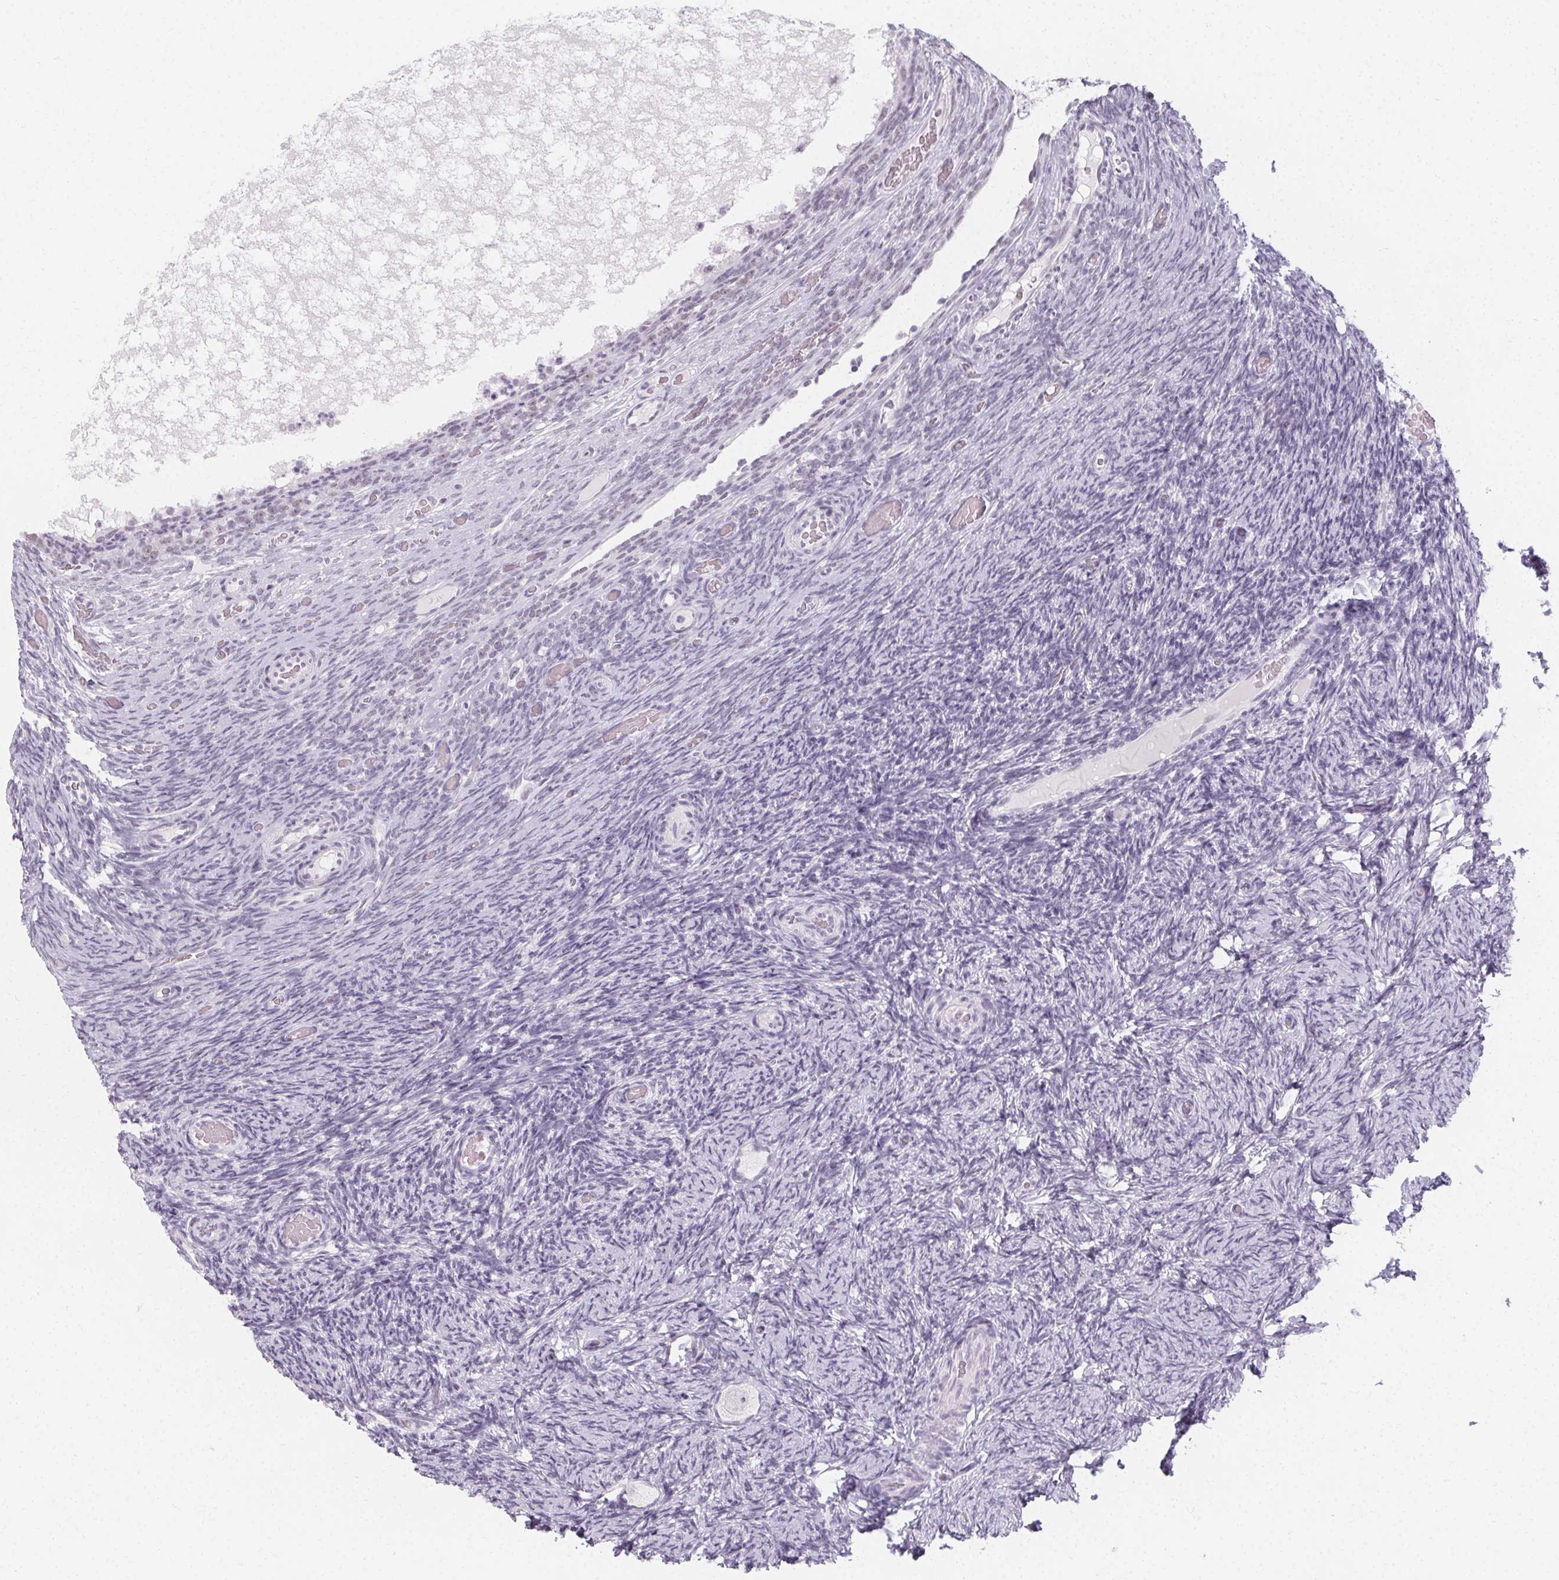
{"staining": {"intensity": "negative", "quantity": "none", "location": "none"}, "tissue": "ovary", "cell_type": "Follicle cells", "image_type": "normal", "snomed": [{"axis": "morphology", "description": "Normal tissue, NOS"}, {"axis": "topography", "description": "Ovary"}], "caption": "Protein analysis of unremarkable ovary demonstrates no significant positivity in follicle cells.", "gene": "SYNPR", "patient": {"sex": "female", "age": 34}}